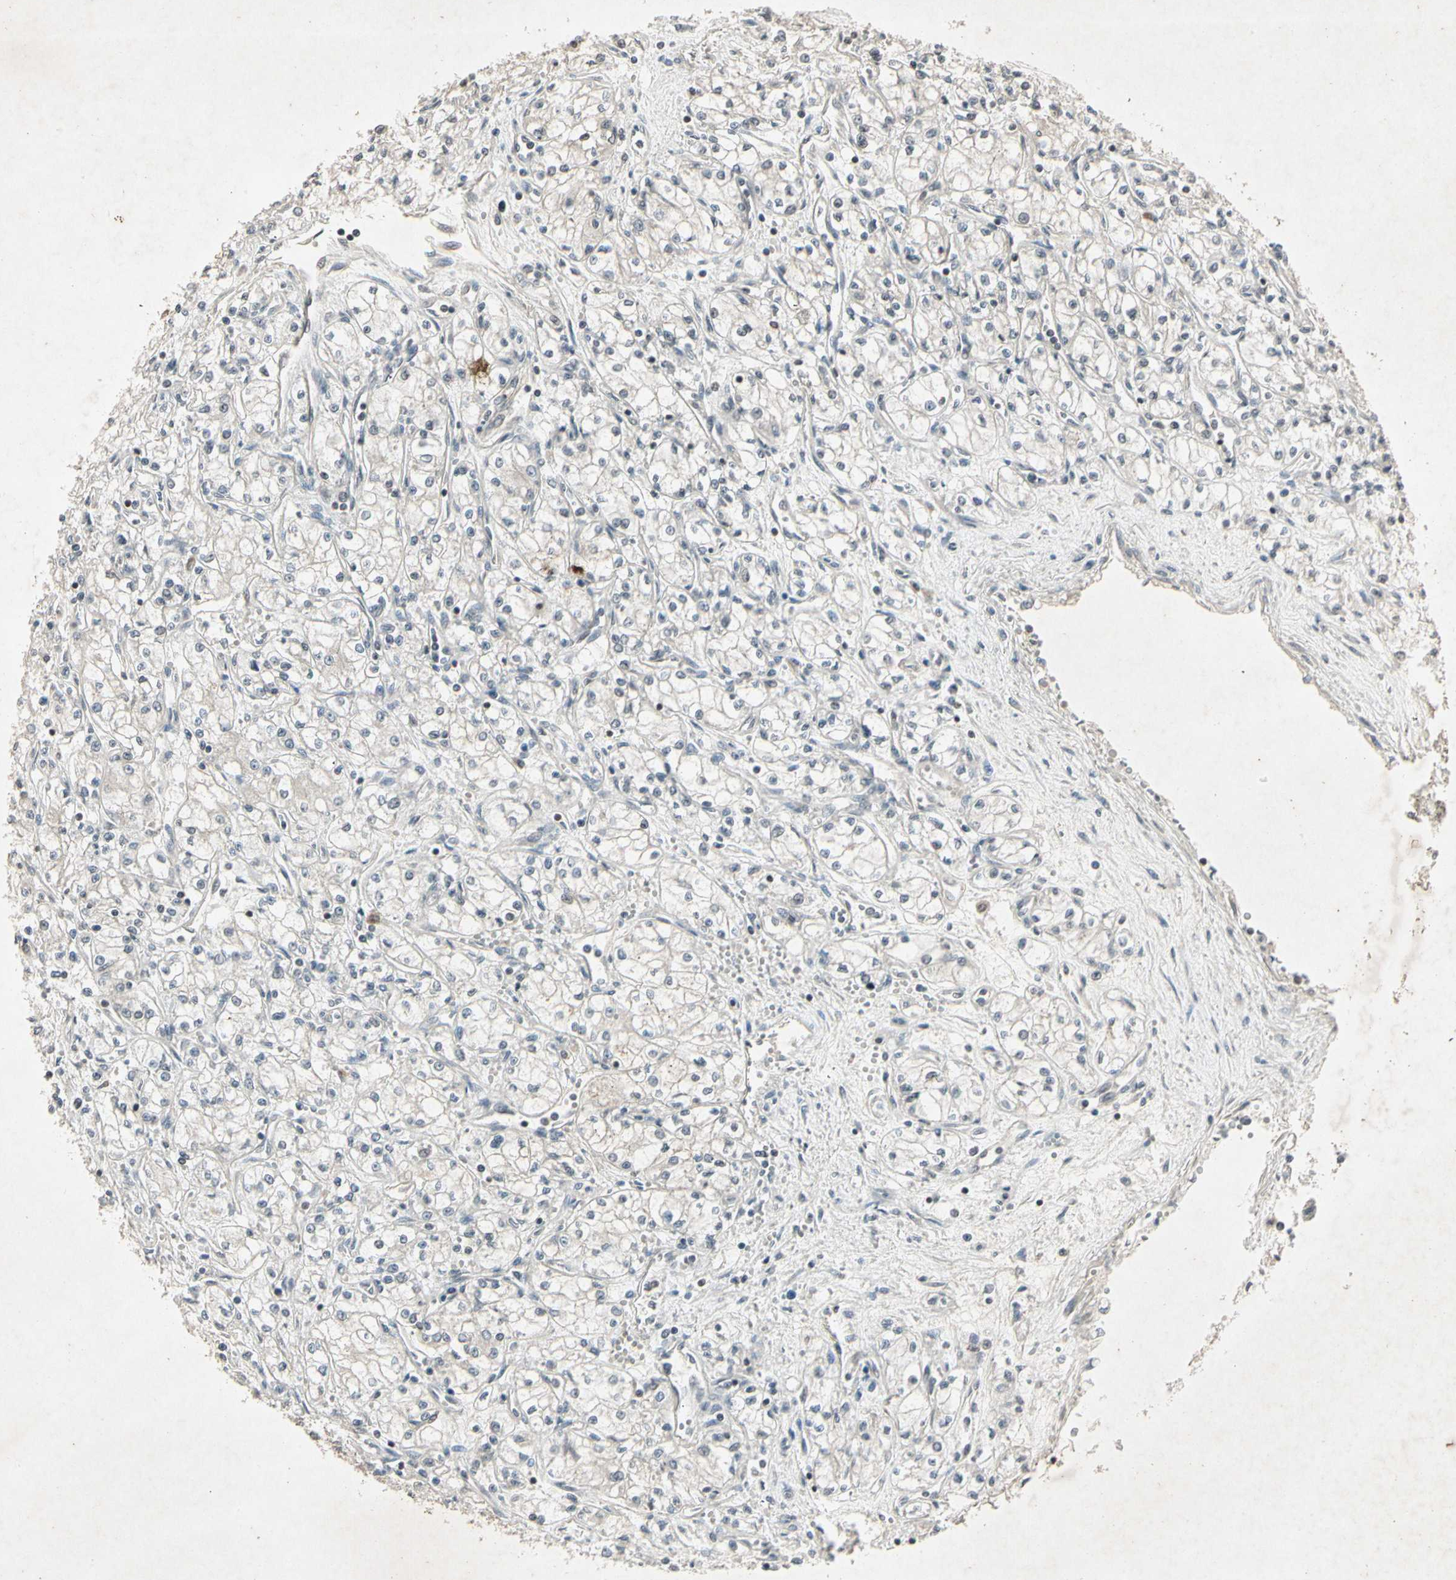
{"staining": {"intensity": "negative", "quantity": "none", "location": "none"}, "tissue": "renal cancer", "cell_type": "Tumor cells", "image_type": "cancer", "snomed": [{"axis": "morphology", "description": "Normal tissue, NOS"}, {"axis": "morphology", "description": "Adenocarcinoma, NOS"}, {"axis": "topography", "description": "Kidney"}], "caption": "A histopathology image of renal cancer stained for a protein displays no brown staining in tumor cells. Nuclei are stained in blue.", "gene": "TEK", "patient": {"sex": "male", "age": 59}}